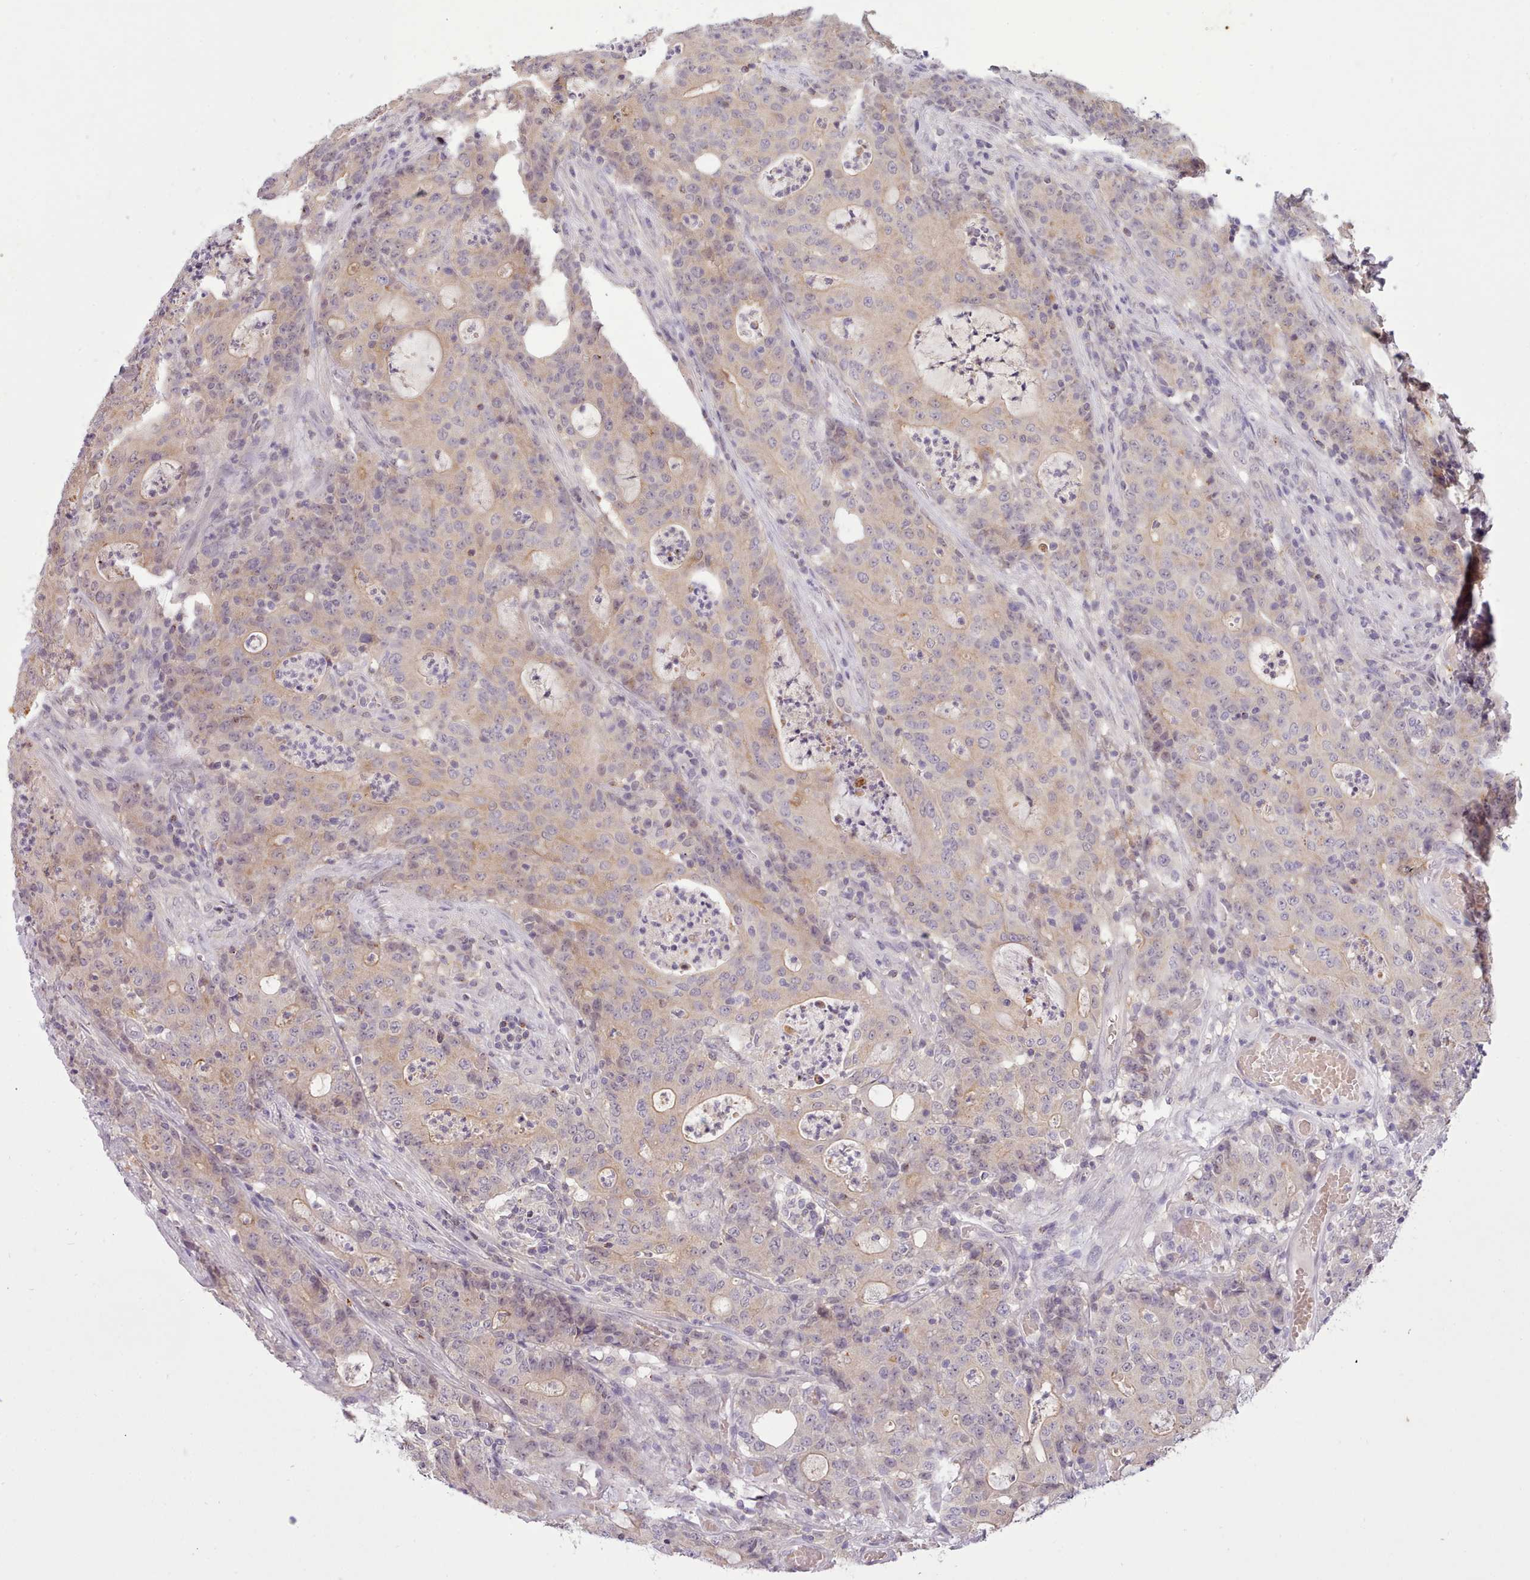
{"staining": {"intensity": "weak", "quantity": "<25%", "location": "cytoplasmic/membranous"}, "tissue": "colorectal cancer", "cell_type": "Tumor cells", "image_type": "cancer", "snomed": [{"axis": "morphology", "description": "Adenocarcinoma, NOS"}, {"axis": "topography", "description": "Colon"}], "caption": "A photomicrograph of human colorectal cancer (adenocarcinoma) is negative for staining in tumor cells.", "gene": "ARL17A", "patient": {"sex": "male", "age": 83}}